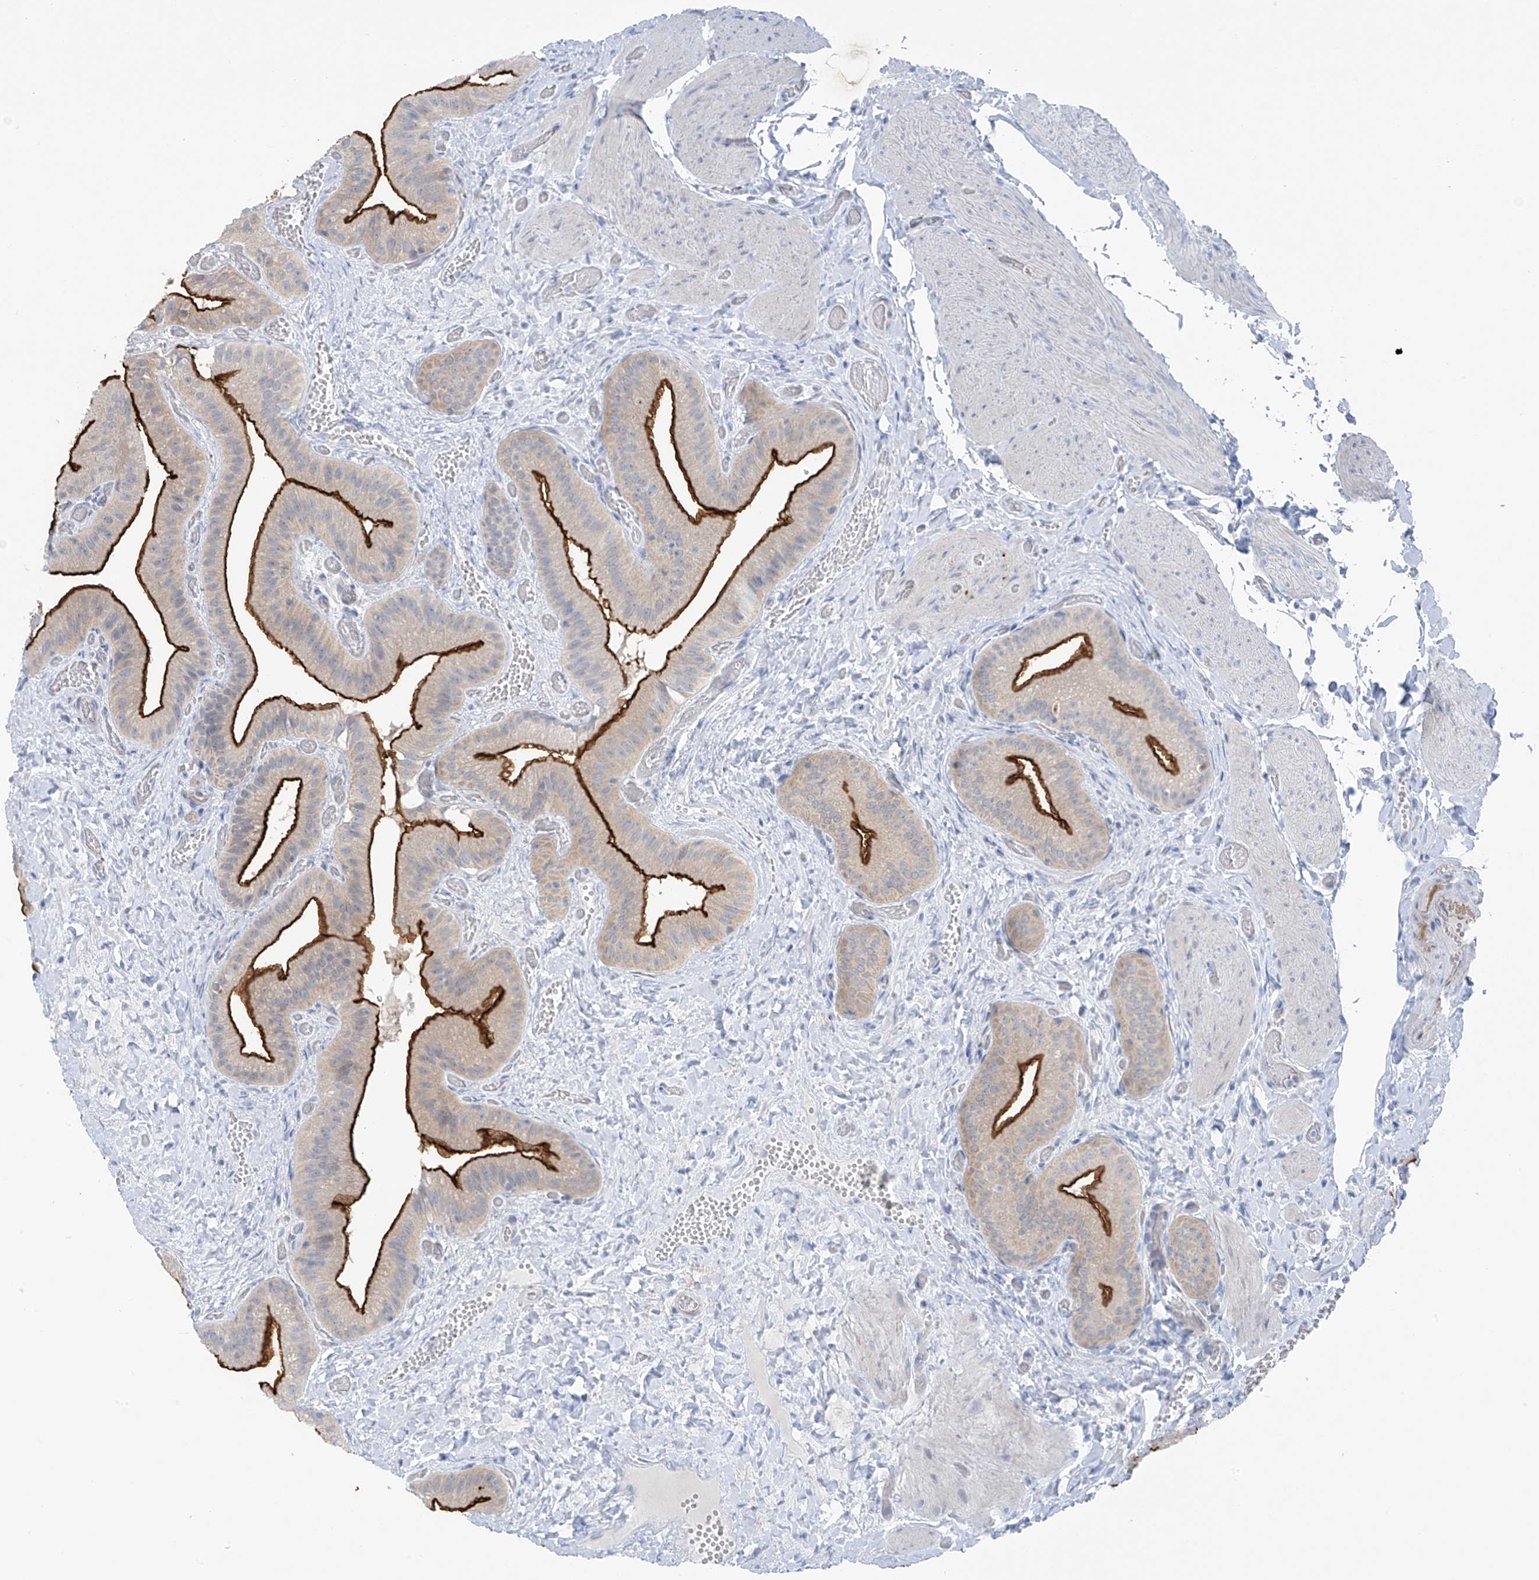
{"staining": {"intensity": "strong", "quantity": "25%-75%", "location": "cytoplasmic/membranous"}, "tissue": "gallbladder", "cell_type": "Glandular cells", "image_type": "normal", "snomed": [{"axis": "morphology", "description": "Normal tissue, NOS"}, {"axis": "topography", "description": "Gallbladder"}], "caption": "Normal gallbladder was stained to show a protein in brown. There is high levels of strong cytoplasmic/membranous expression in about 25%-75% of glandular cells.", "gene": "ZNF793", "patient": {"sex": "female", "age": 64}}